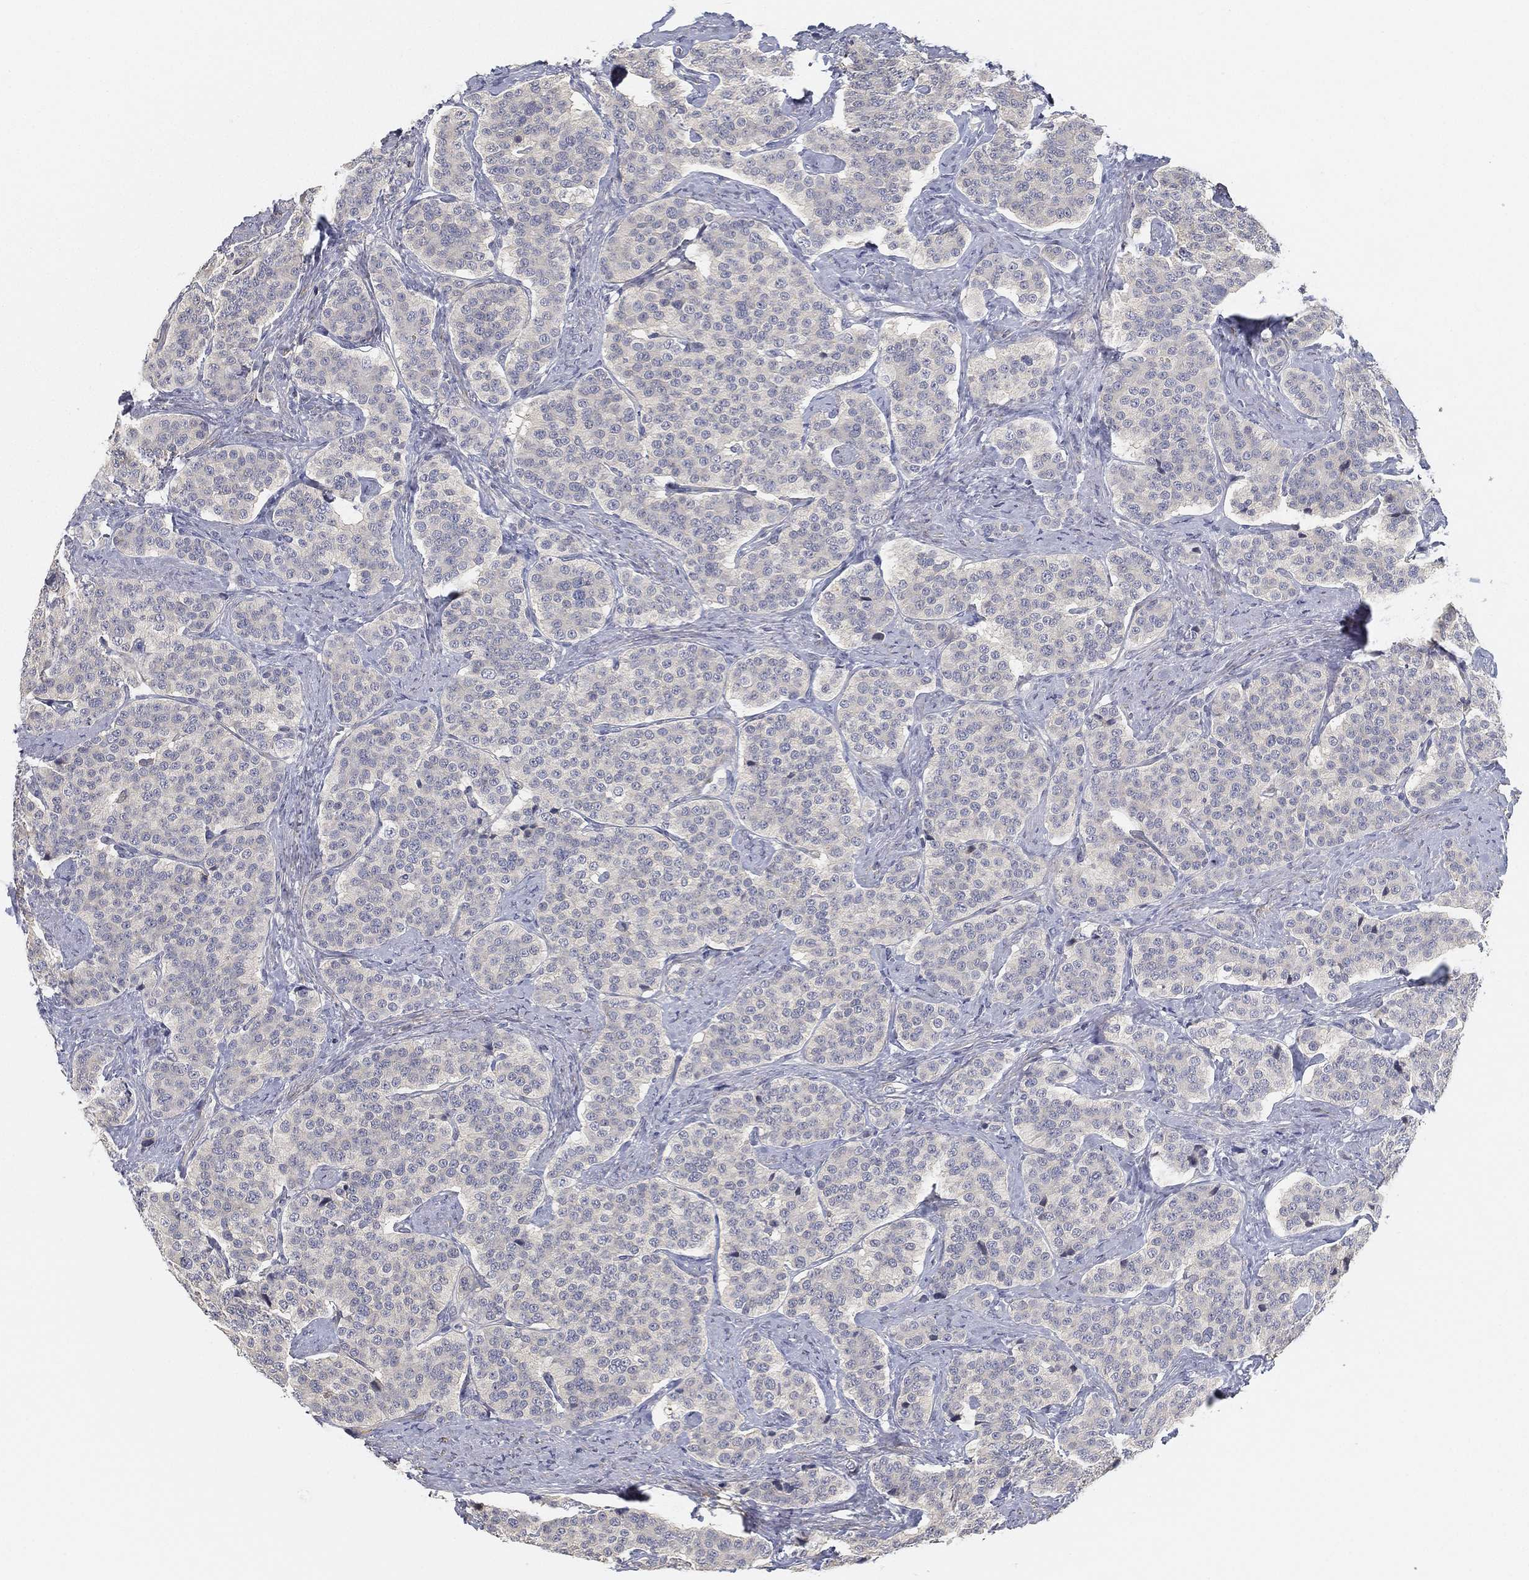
{"staining": {"intensity": "negative", "quantity": "none", "location": "none"}, "tissue": "carcinoid", "cell_type": "Tumor cells", "image_type": "cancer", "snomed": [{"axis": "morphology", "description": "Carcinoid, malignant, NOS"}, {"axis": "topography", "description": "Small intestine"}], "caption": "Image shows no significant protein expression in tumor cells of carcinoid.", "gene": "GPR61", "patient": {"sex": "female", "age": 58}}